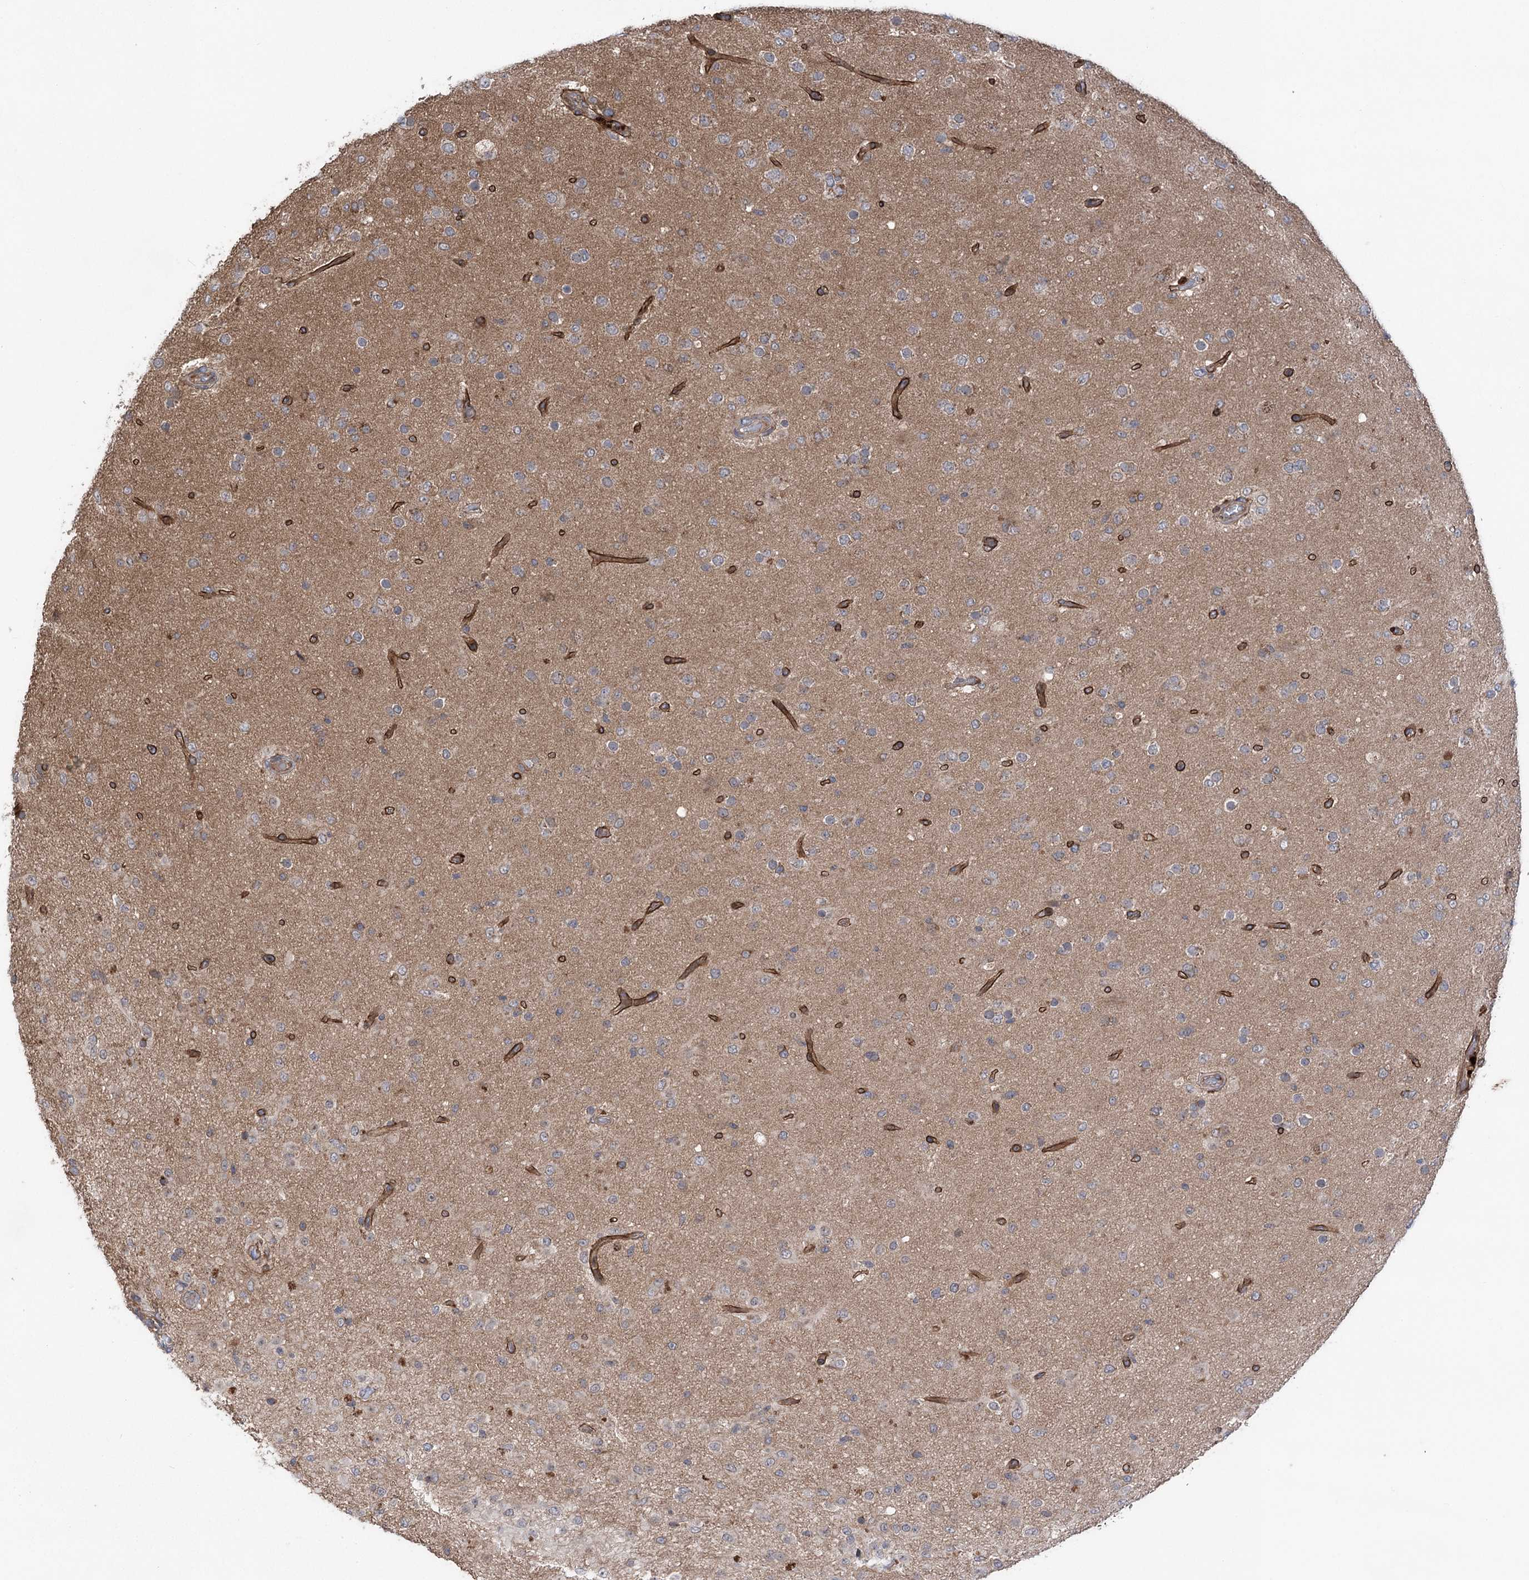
{"staining": {"intensity": "negative", "quantity": "none", "location": "none"}, "tissue": "glioma", "cell_type": "Tumor cells", "image_type": "cancer", "snomed": [{"axis": "morphology", "description": "Glioma, malignant, Low grade"}, {"axis": "topography", "description": "Brain"}], "caption": "DAB immunohistochemical staining of human low-grade glioma (malignant) exhibits no significant expression in tumor cells.", "gene": "METTL24", "patient": {"sex": "male", "age": 65}}